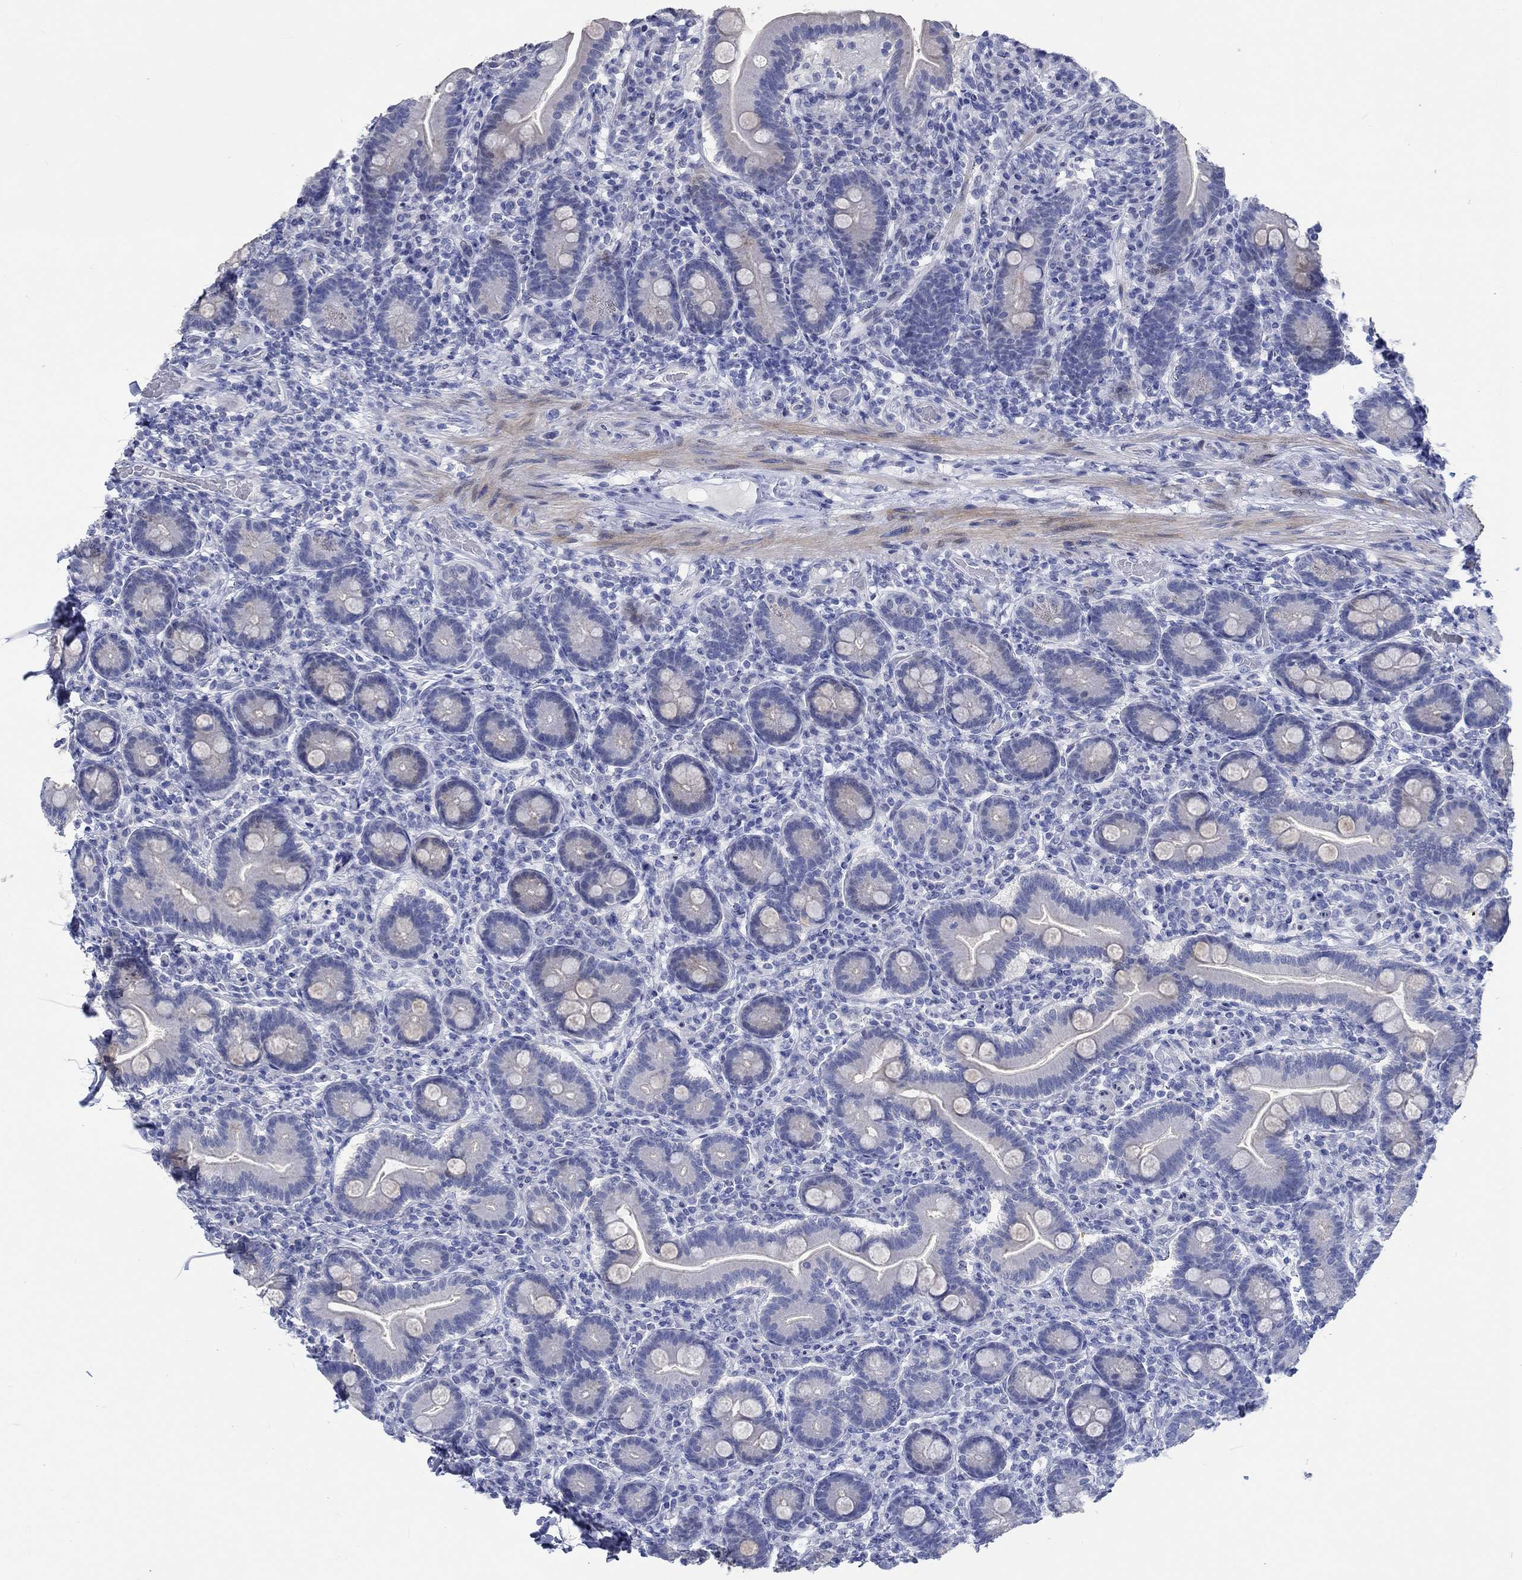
{"staining": {"intensity": "negative", "quantity": "none", "location": "none"}, "tissue": "small intestine", "cell_type": "Glandular cells", "image_type": "normal", "snomed": [{"axis": "morphology", "description": "Normal tissue, NOS"}, {"axis": "topography", "description": "Small intestine"}], "caption": "There is no significant positivity in glandular cells of small intestine. (DAB immunohistochemistry with hematoxylin counter stain).", "gene": "C4orf47", "patient": {"sex": "male", "age": 66}}